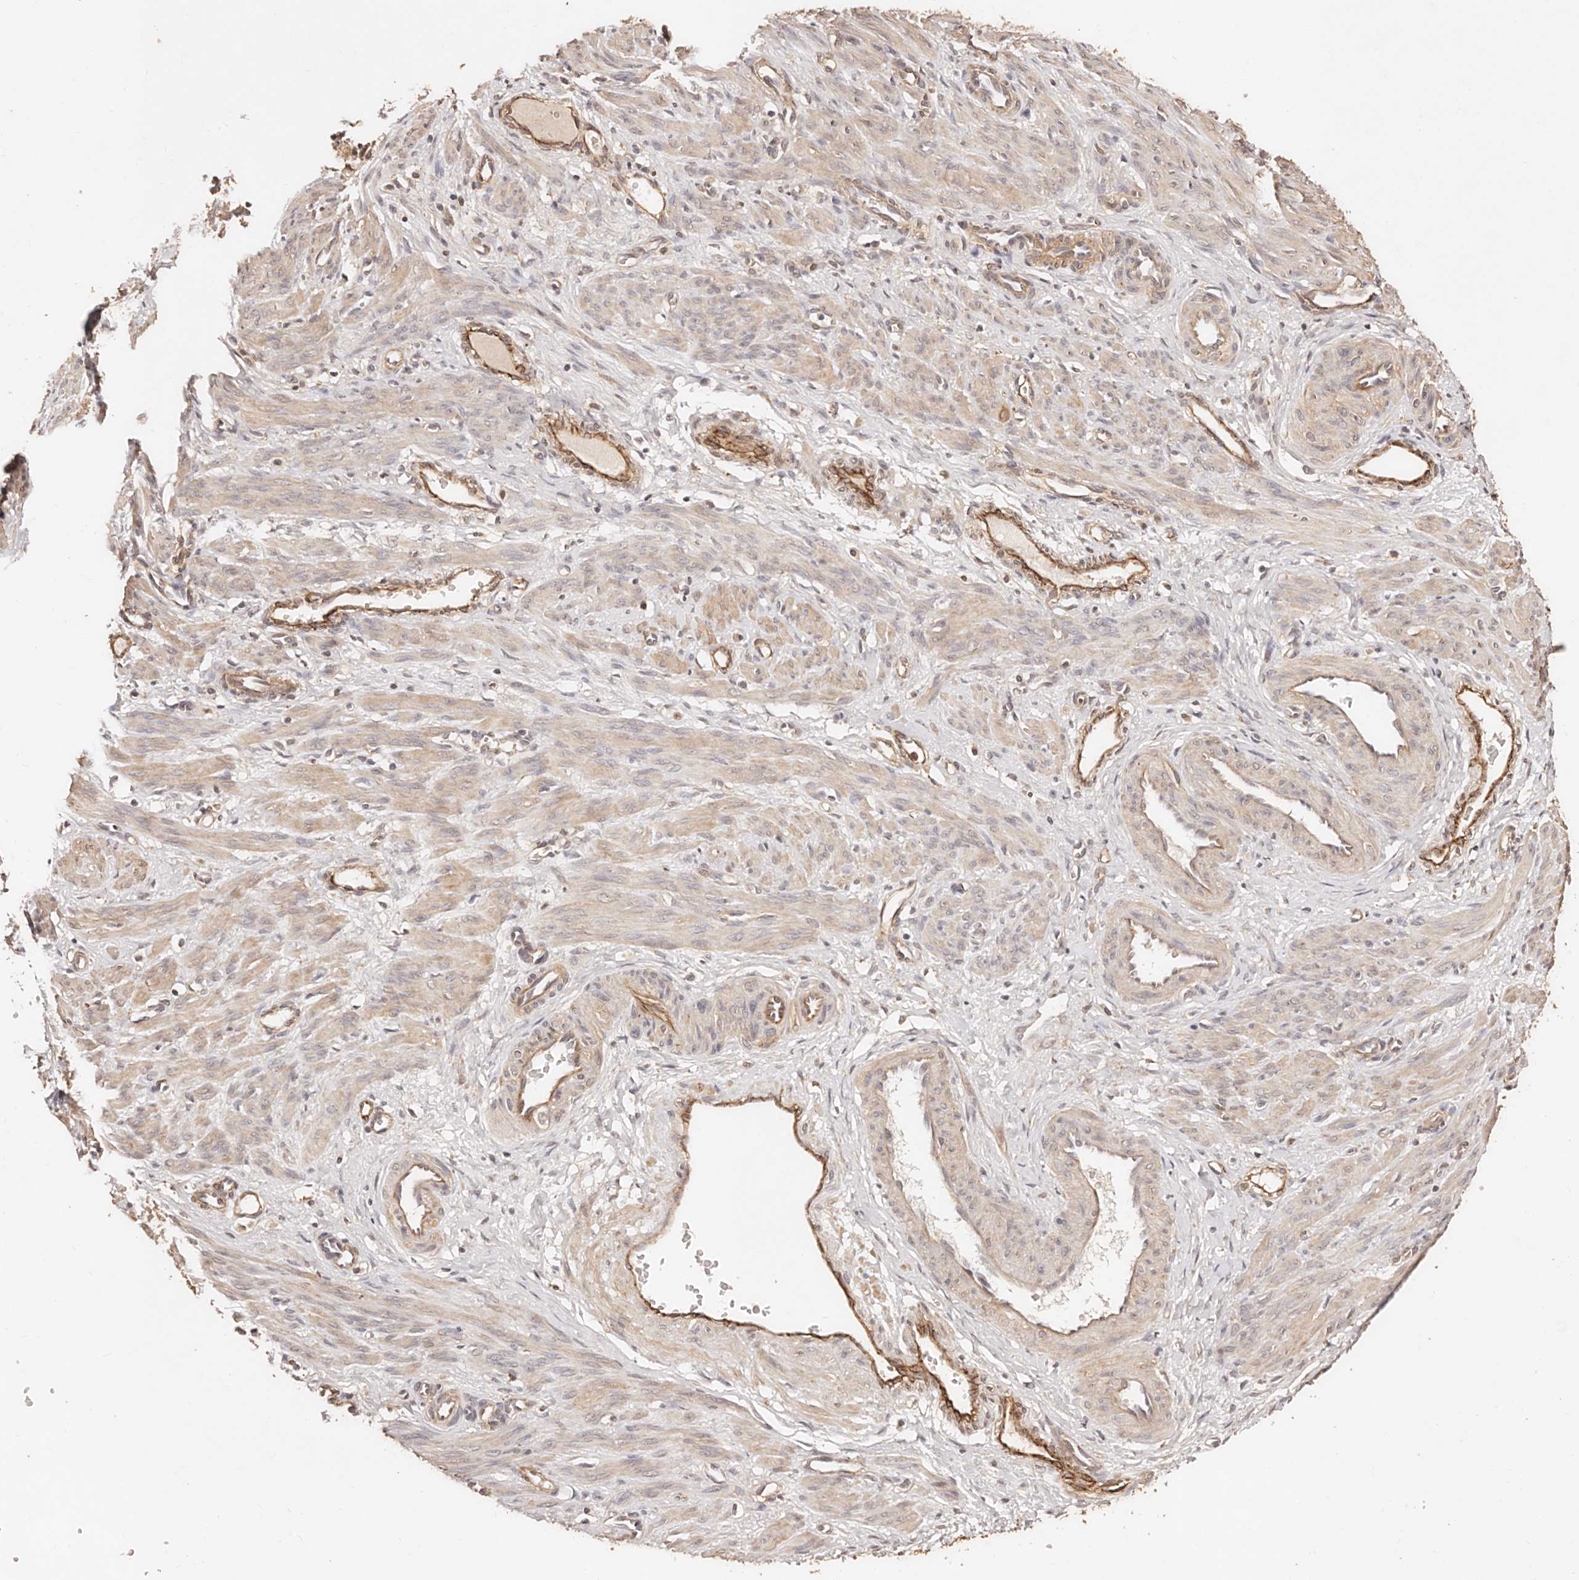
{"staining": {"intensity": "moderate", "quantity": ">75%", "location": "cytoplasmic/membranous"}, "tissue": "smooth muscle", "cell_type": "Smooth muscle cells", "image_type": "normal", "snomed": [{"axis": "morphology", "description": "Normal tissue, NOS"}, {"axis": "topography", "description": "Endometrium"}], "caption": "Immunohistochemistry histopathology image of benign smooth muscle: human smooth muscle stained using immunohistochemistry exhibits medium levels of moderate protein expression localized specifically in the cytoplasmic/membranous of smooth muscle cells, appearing as a cytoplasmic/membranous brown color.", "gene": "CCL14", "patient": {"sex": "female", "age": 33}}